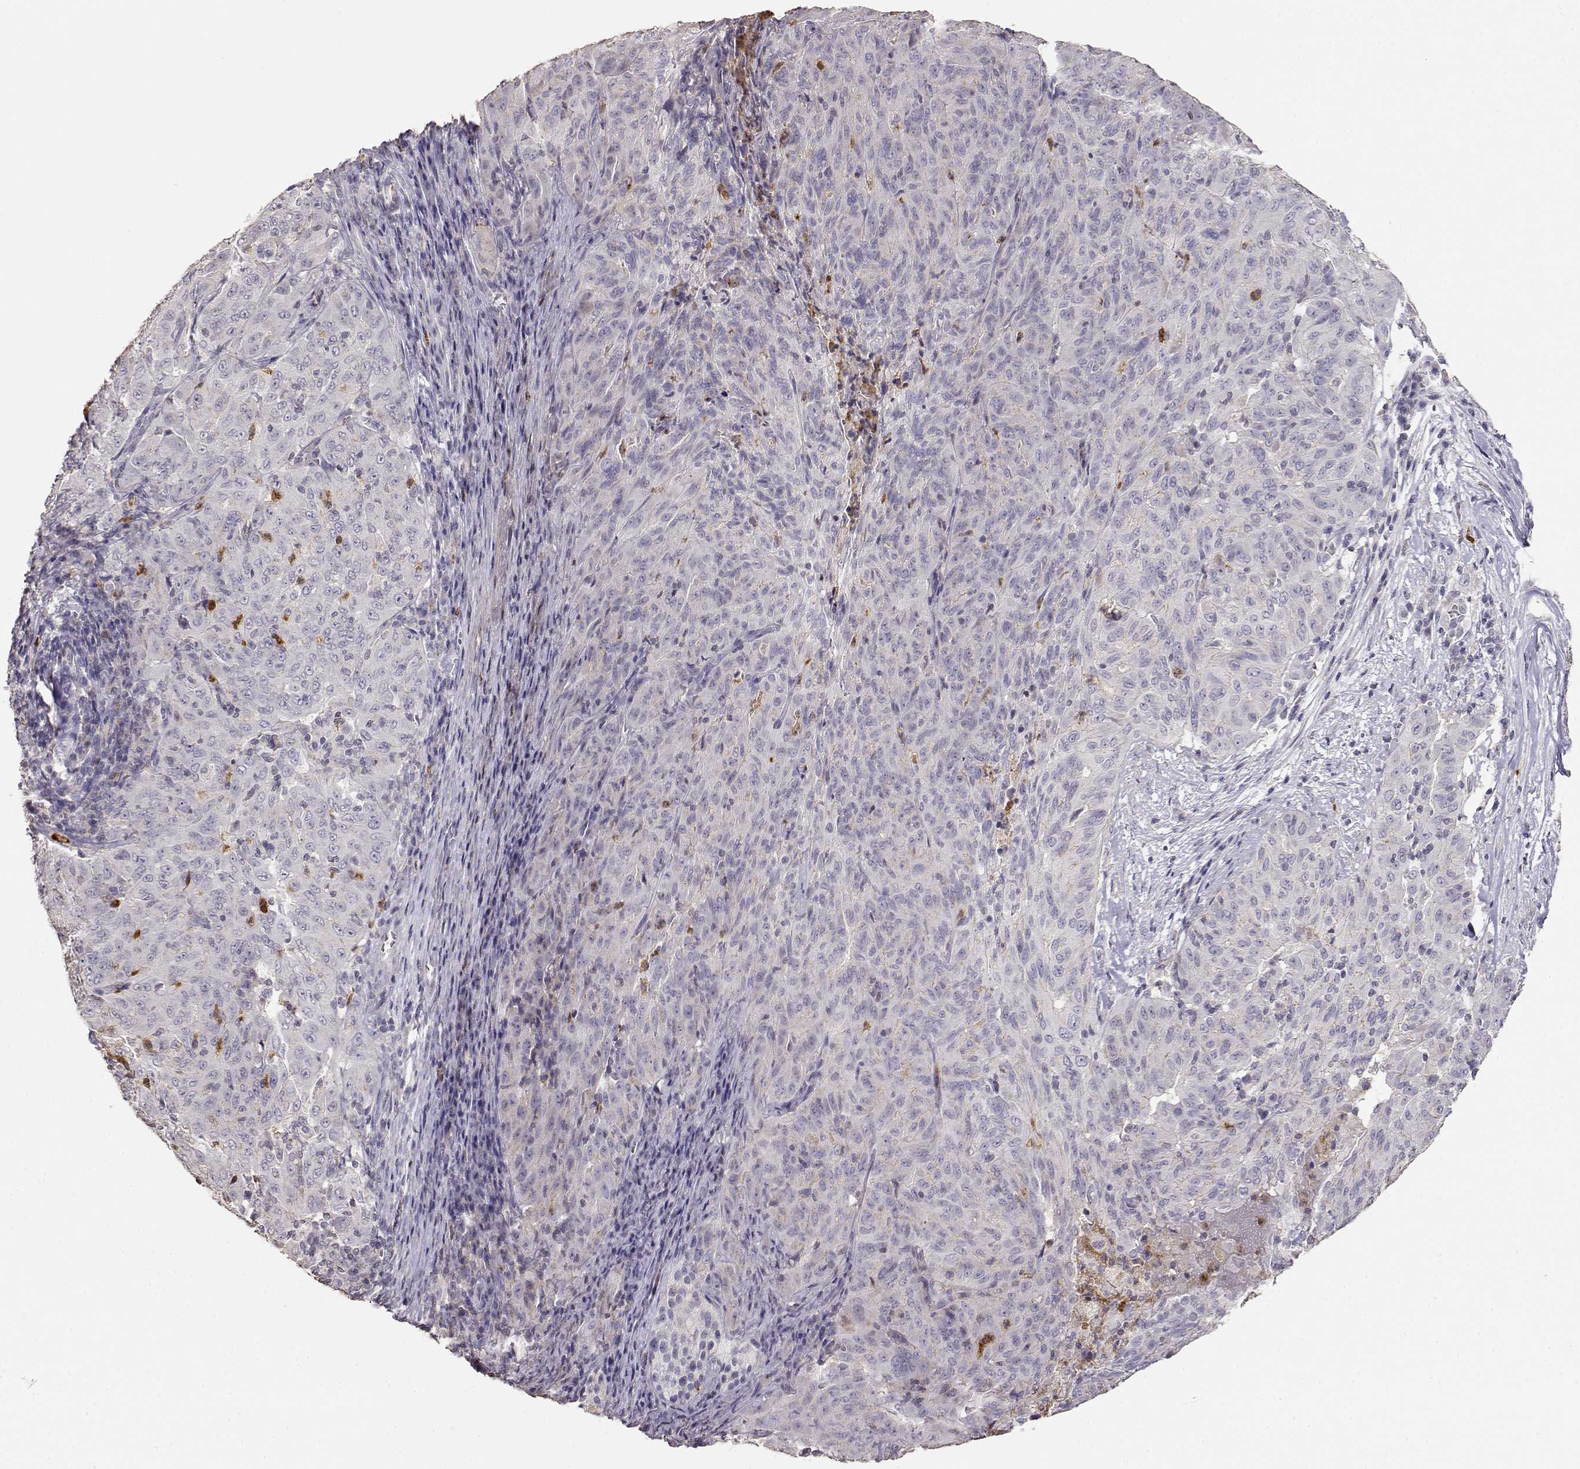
{"staining": {"intensity": "negative", "quantity": "none", "location": "none"}, "tissue": "pancreatic cancer", "cell_type": "Tumor cells", "image_type": "cancer", "snomed": [{"axis": "morphology", "description": "Adenocarcinoma, NOS"}, {"axis": "topography", "description": "Pancreas"}], "caption": "This is a photomicrograph of immunohistochemistry (IHC) staining of pancreatic cancer, which shows no staining in tumor cells.", "gene": "TNFRSF10C", "patient": {"sex": "male", "age": 63}}